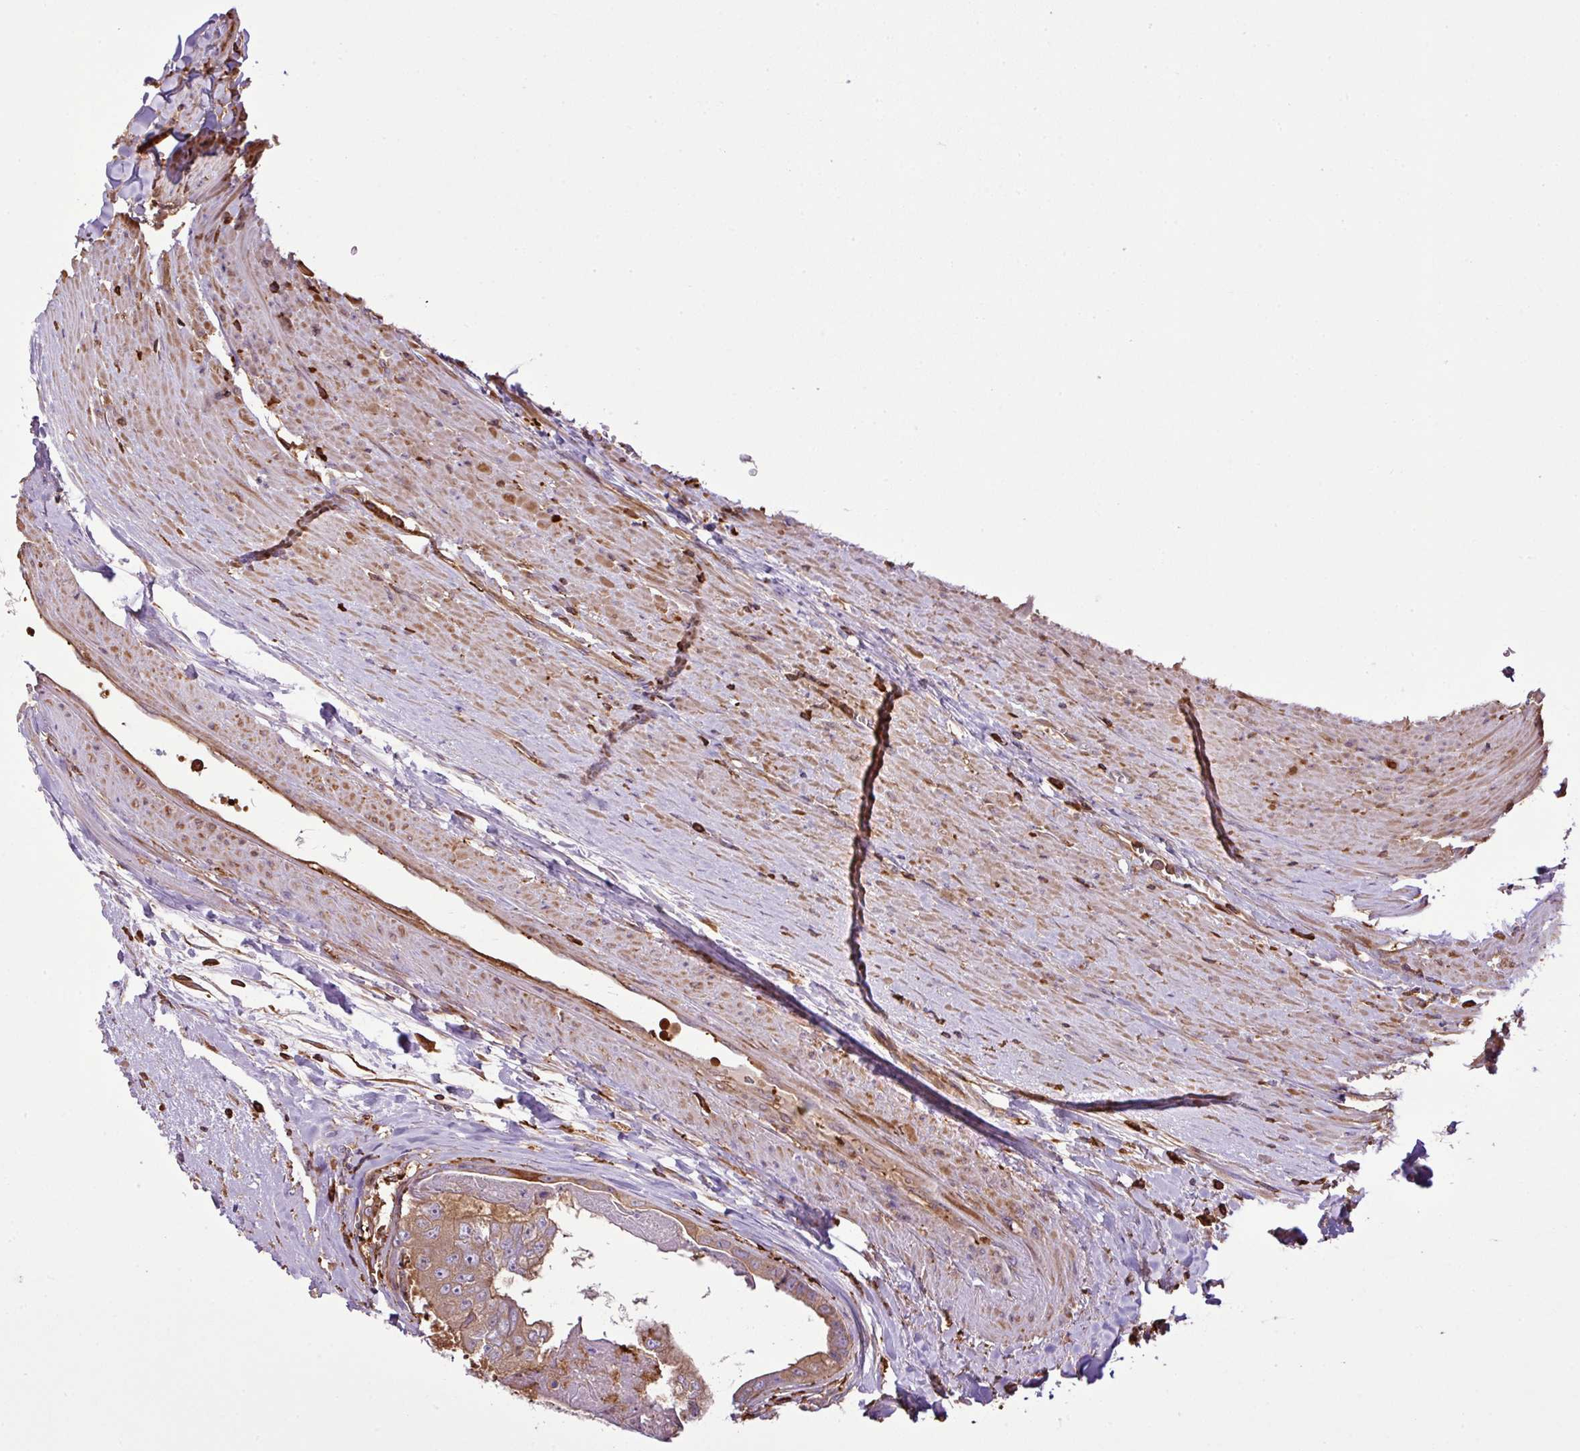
{"staining": {"intensity": "moderate", "quantity": "25%-75%", "location": "cytoplasmic/membranous"}, "tissue": "colorectal cancer", "cell_type": "Tumor cells", "image_type": "cancer", "snomed": [{"axis": "morphology", "description": "Adenocarcinoma, NOS"}, {"axis": "topography", "description": "Colon"}], "caption": "A brown stain highlights moderate cytoplasmic/membranous positivity of a protein in human adenocarcinoma (colorectal) tumor cells.", "gene": "PGAP6", "patient": {"sex": "female", "age": 67}}